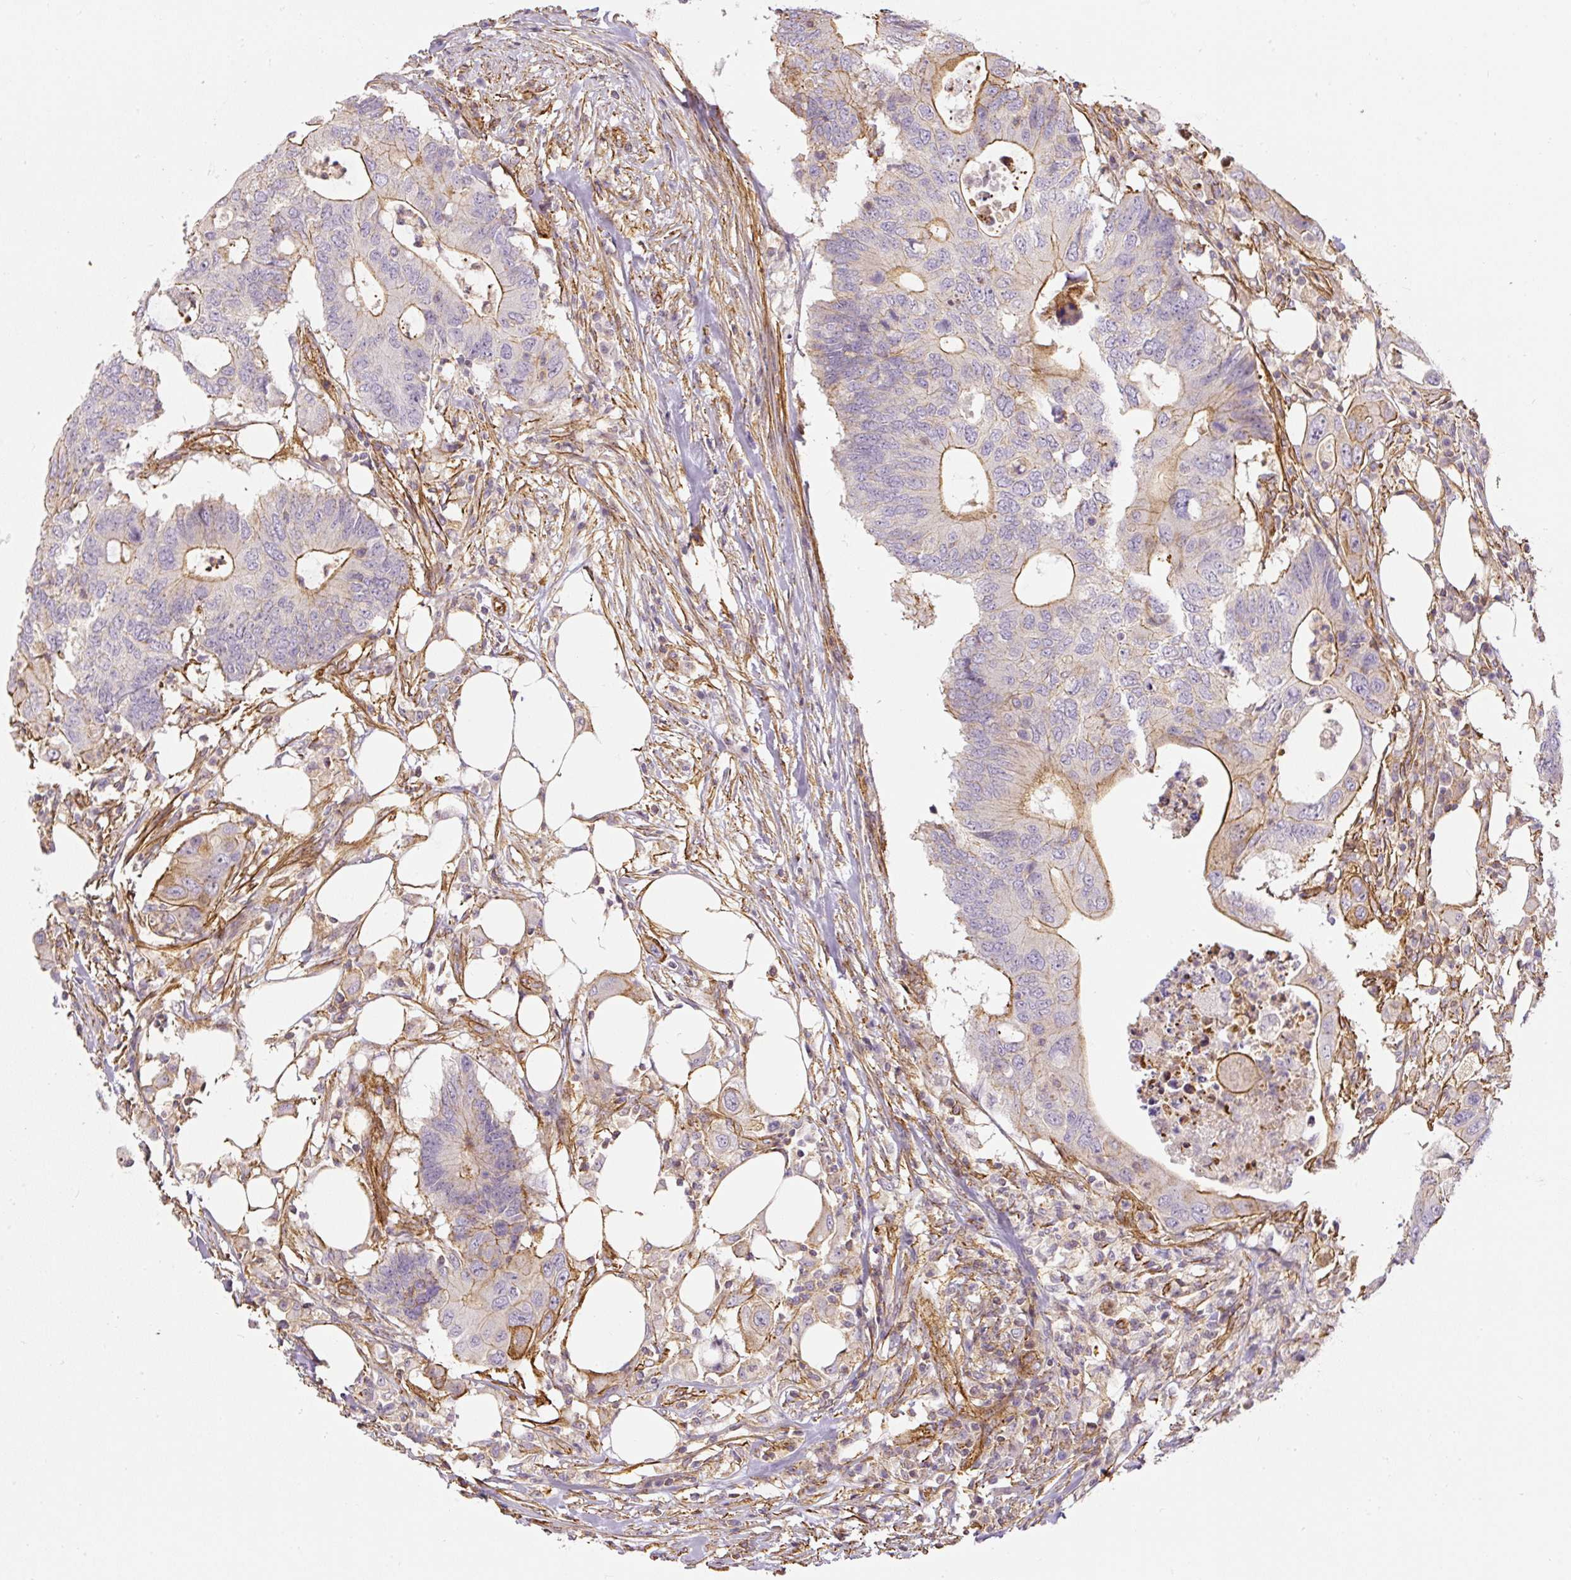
{"staining": {"intensity": "moderate", "quantity": "25%-75%", "location": "cytoplasmic/membranous"}, "tissue": "colorectal cancer", "cell_type": "Tumor cells", "image_type": "cancer", "snomed": [{"axis": "morphology", "description": "Adenocarcinoma, NOS"}, {"axis": "topography", "description": "Colon"}], "caption": "This photomicrograph exhibits colorectal adenocarcinoma stained with immunohistochemistry to label a protein in brown. The cytoplasmic/membranous of tumor cells show moderate positivity for the protein. Nuclei are counter-stained blue.", "gene": "MYL12A", "patient": {"sex": "male", "age": 71}}